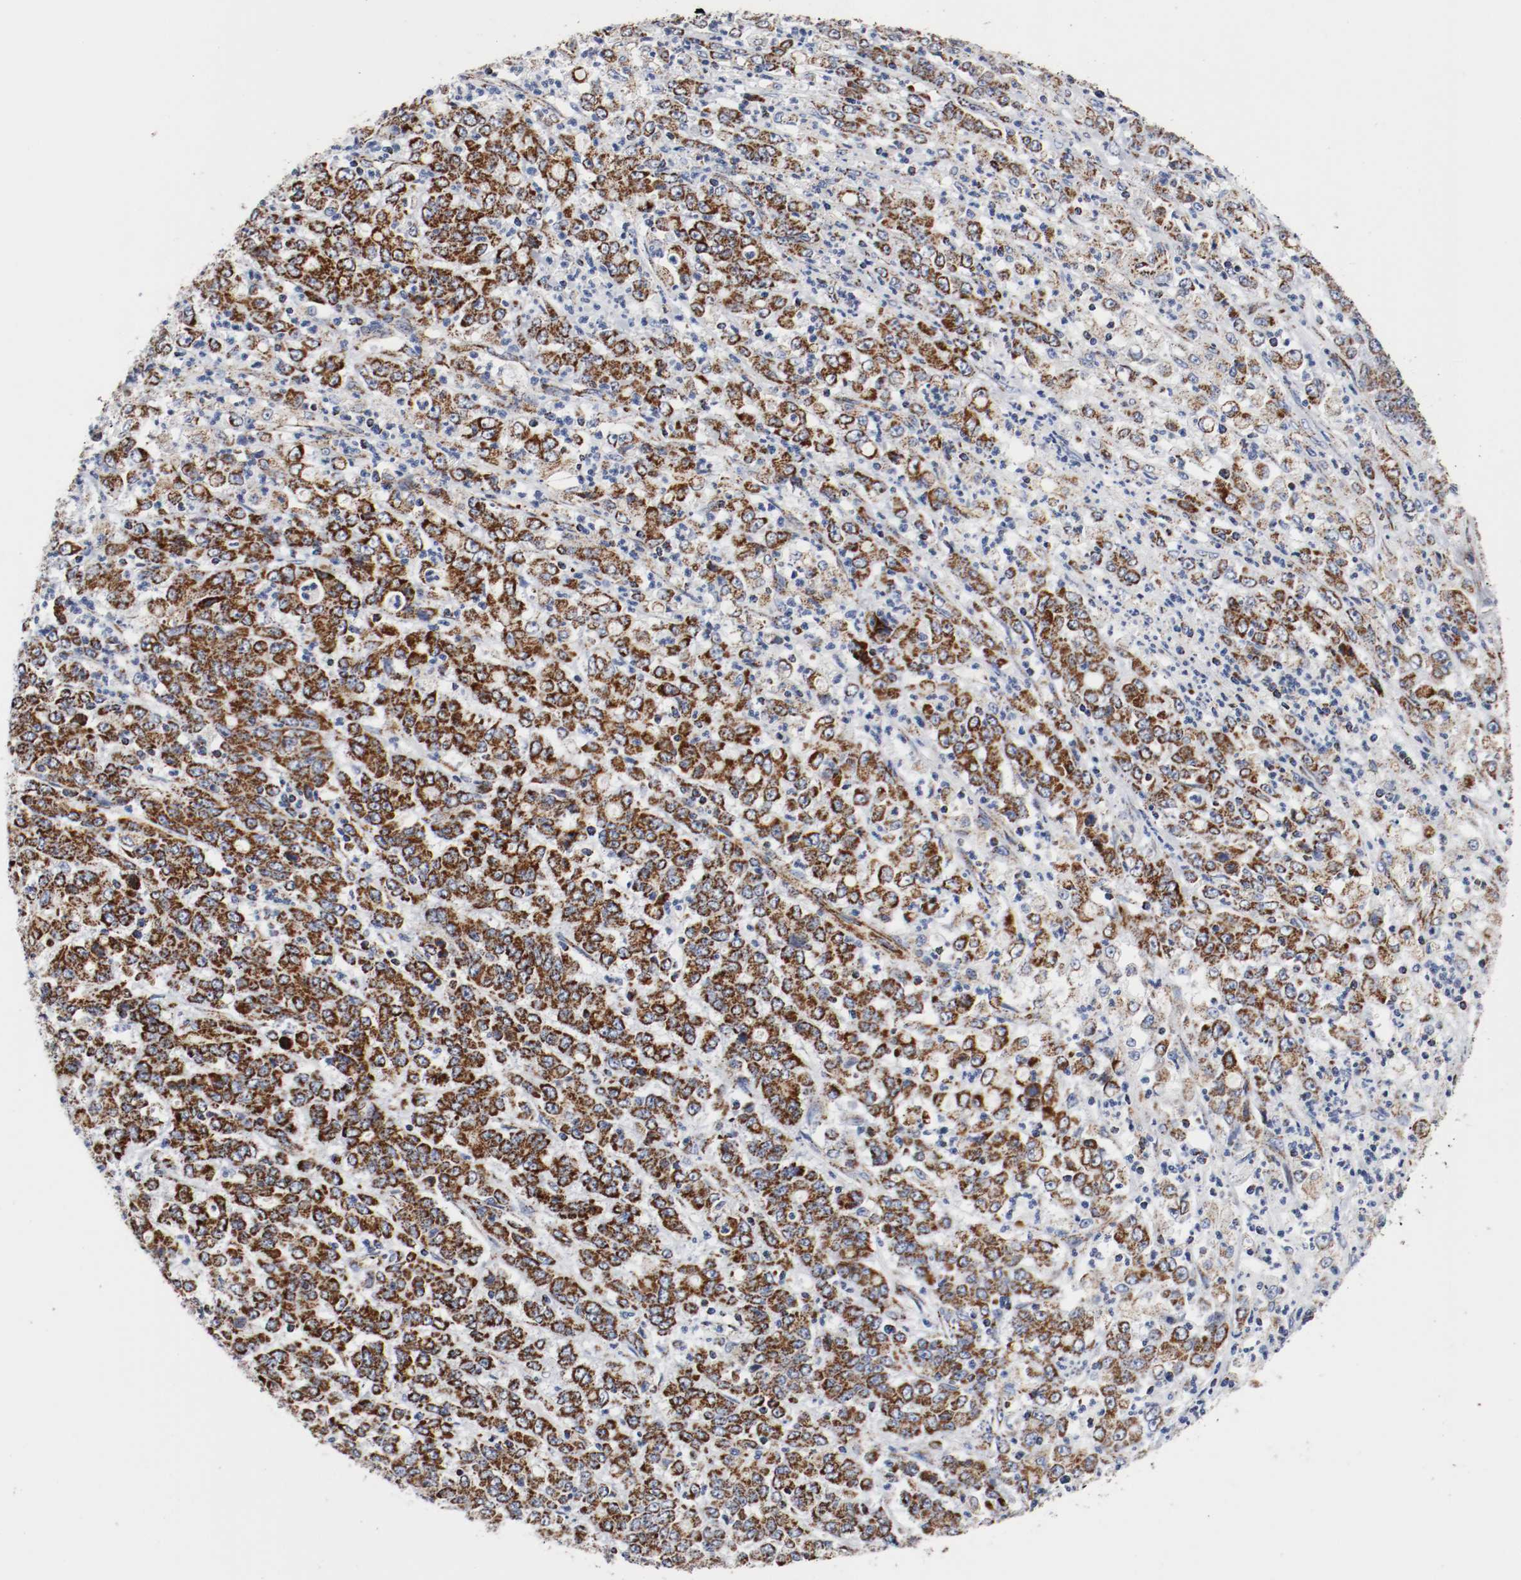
{"staining": {"intensity": "strong", "quantity": ">75%", "location": "cytoplasmic/membranous"}, "tissue": "stomach cancer", "cell_type": "Tumor cells", "image_type": "cancer", "snomed": [{"axis": "morphology", "description": "Adenocarcinoma, NOS"}, {"axis": "topography", "description": "Stomach, lower"}], "caption": "Immunohistochemical staining of human stomach adenocarcinoma reveals high levels of strong cytoplasmic/membranous expression in about >75% of tumor cells. The staining is performed using DAB (3,3'-diaminobenzidine) brown chromogen to label protein expression. The nuclei are counter-stained blue using hematoxylin.", "gene": "TUBD1", "patient": {"sex": "female", "age": 71}}